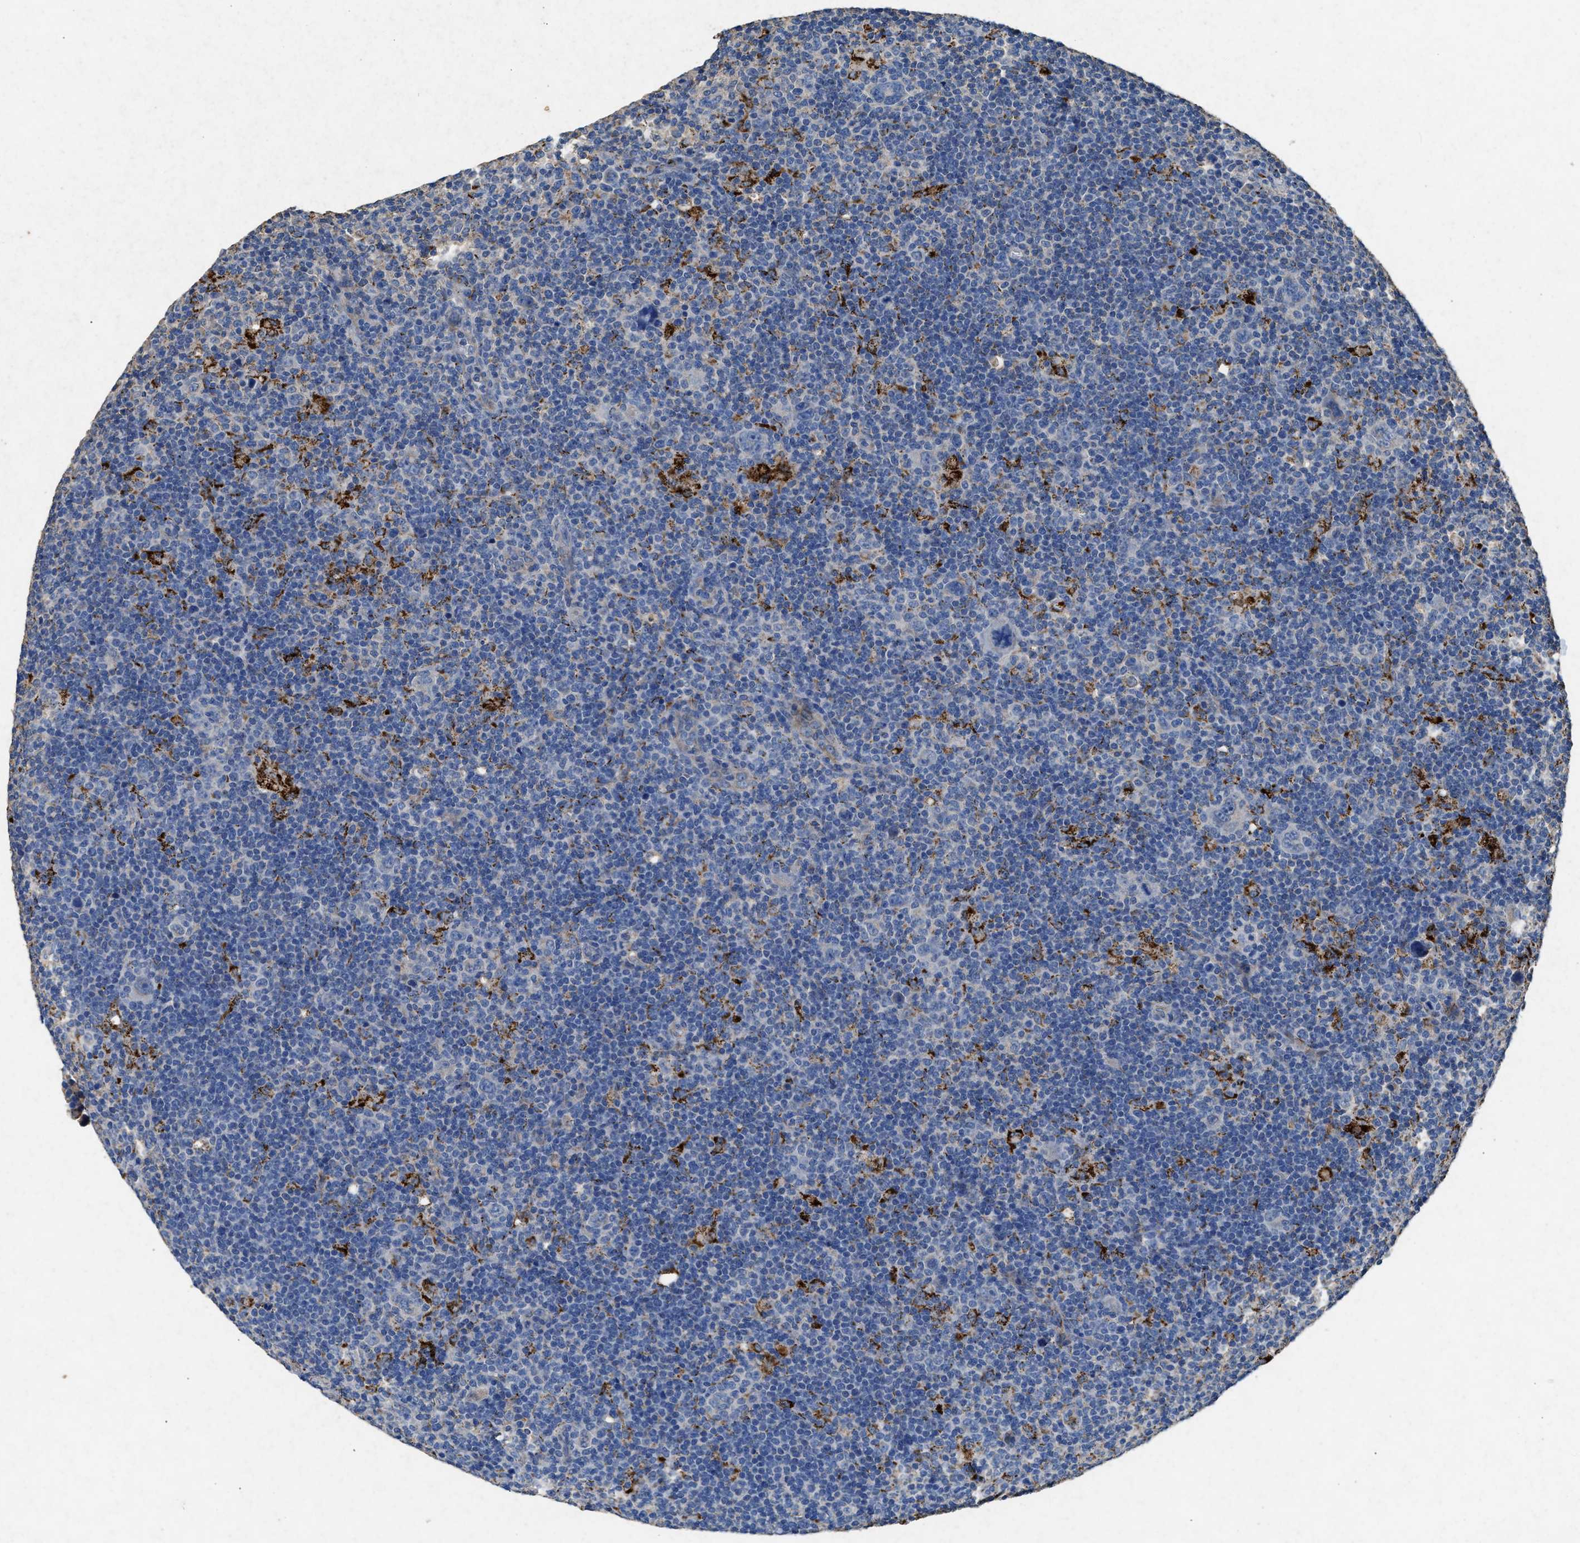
{"staining": {"intensity": "negative", "quantity": "none", "location": "none"}, "tissue": "lymphoma", "cell_type": "Tumor cells", "image_type": "cancer", "snomed": [{"axis": "morphology", "description": "Hodgkin's disease, NOS"}, {"axis": "topography", "description": "Lymph node"}], "caption": "High power microscopy micrograph of an IHC micrograph of Hodgkin's disease, revealing no significant positivity in tumor cells.", "gene": "CDK15", "patient": {"sex": "female", "age": 57}}